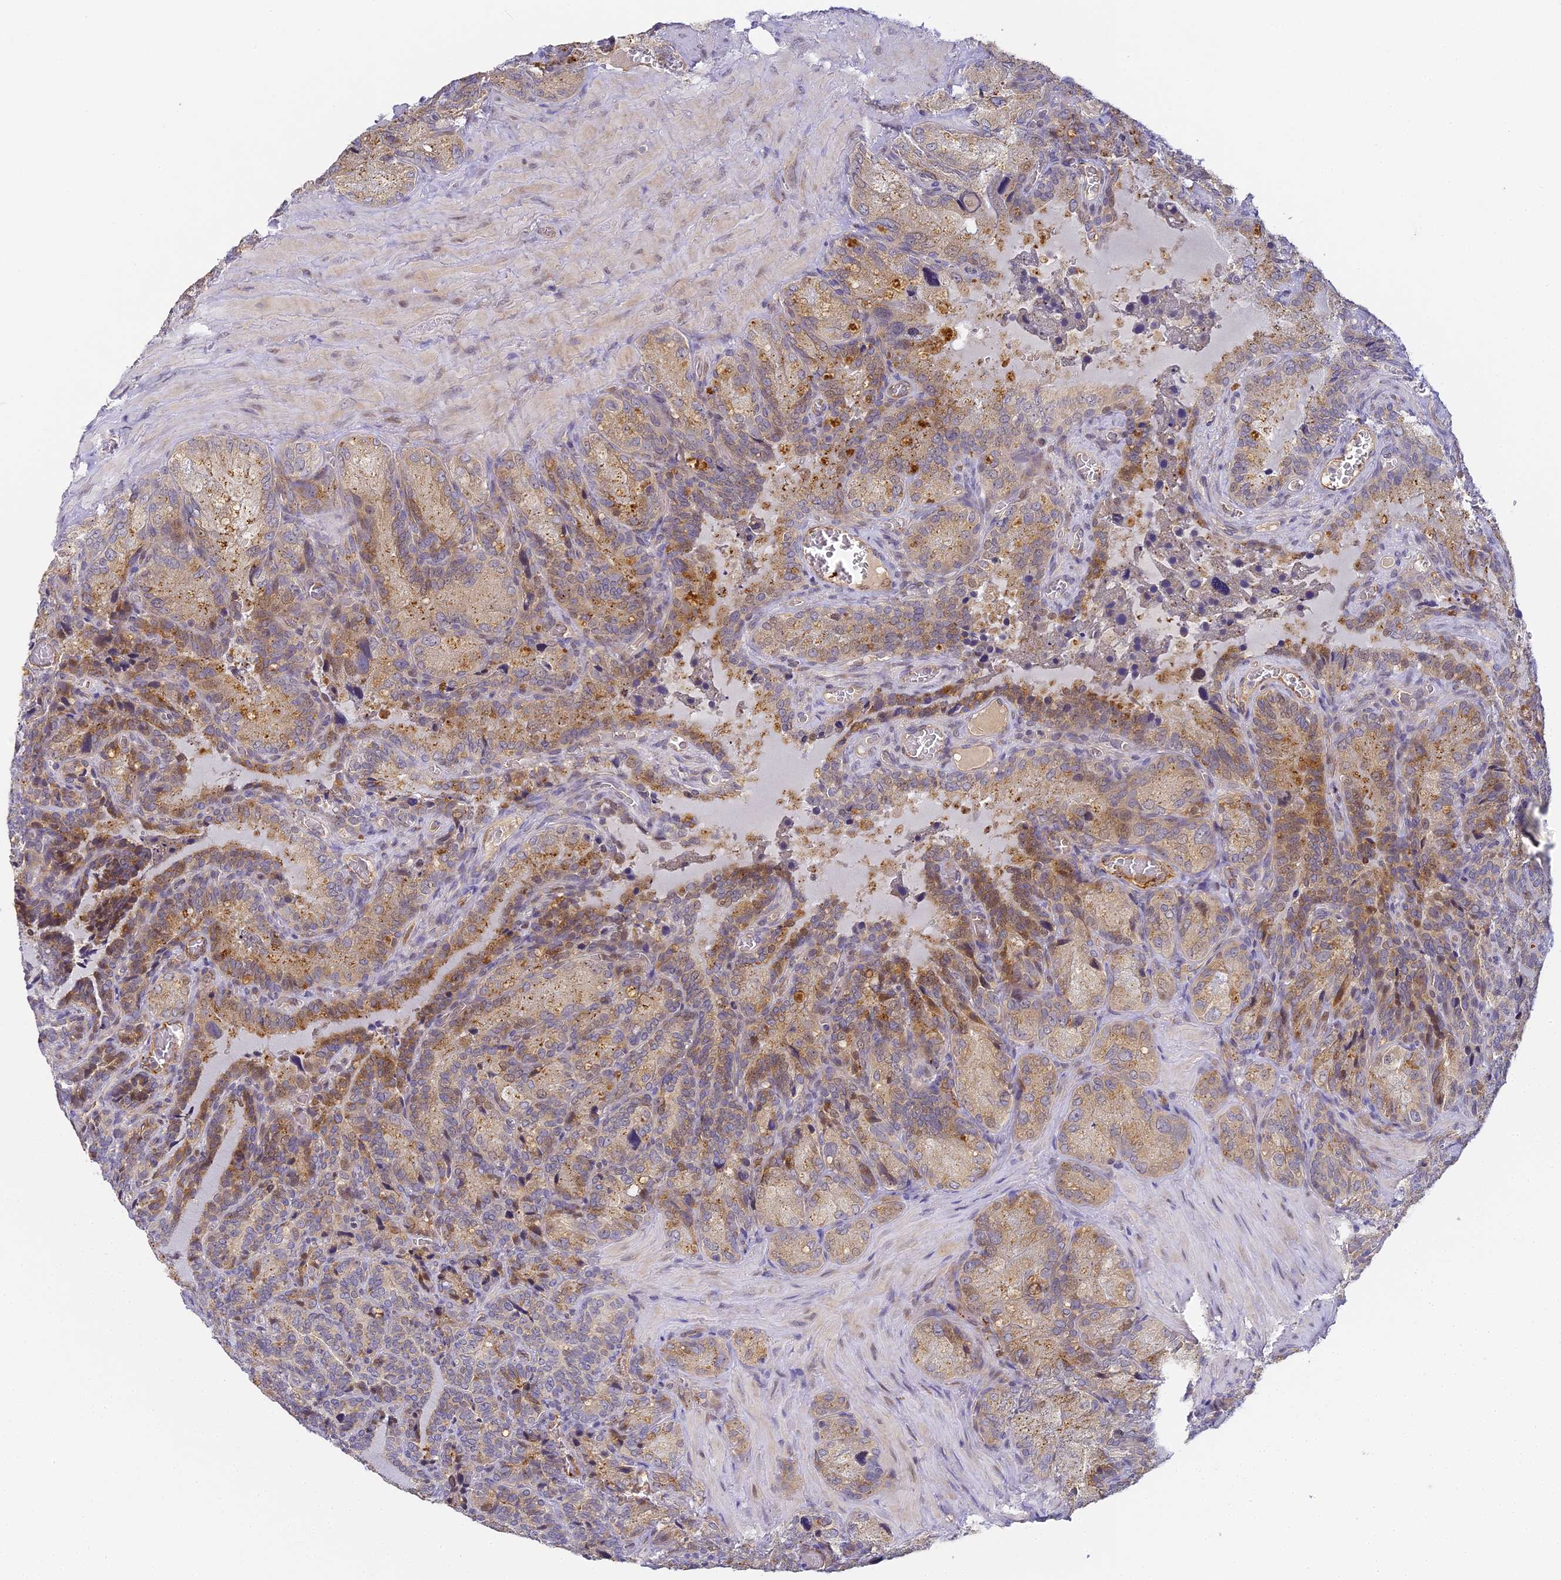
{"staining": {"intensity": "moderate", "quantity": ">75%", "location": "cytoplasmic/membranous,nuclear"}, "tissue": "seminal vesicle", "cell_type": "Glandular cells", "image_type": "normal", "snomed": [{"axis": "morphology", "description": "Normal tissue, NOS"}, {"axis": "topography", "description": "Seminal veicle"}], "caption": "This histopathology image reveals immunohistochemistry (IHC) staining of normal human seminal vesicle, with medium moderate cytoplasmic/membranous,nuclear staining in about >75% of glandular cells.", "gene": "DNAAF10", "patient": {"sex": "male", "age": 62}}